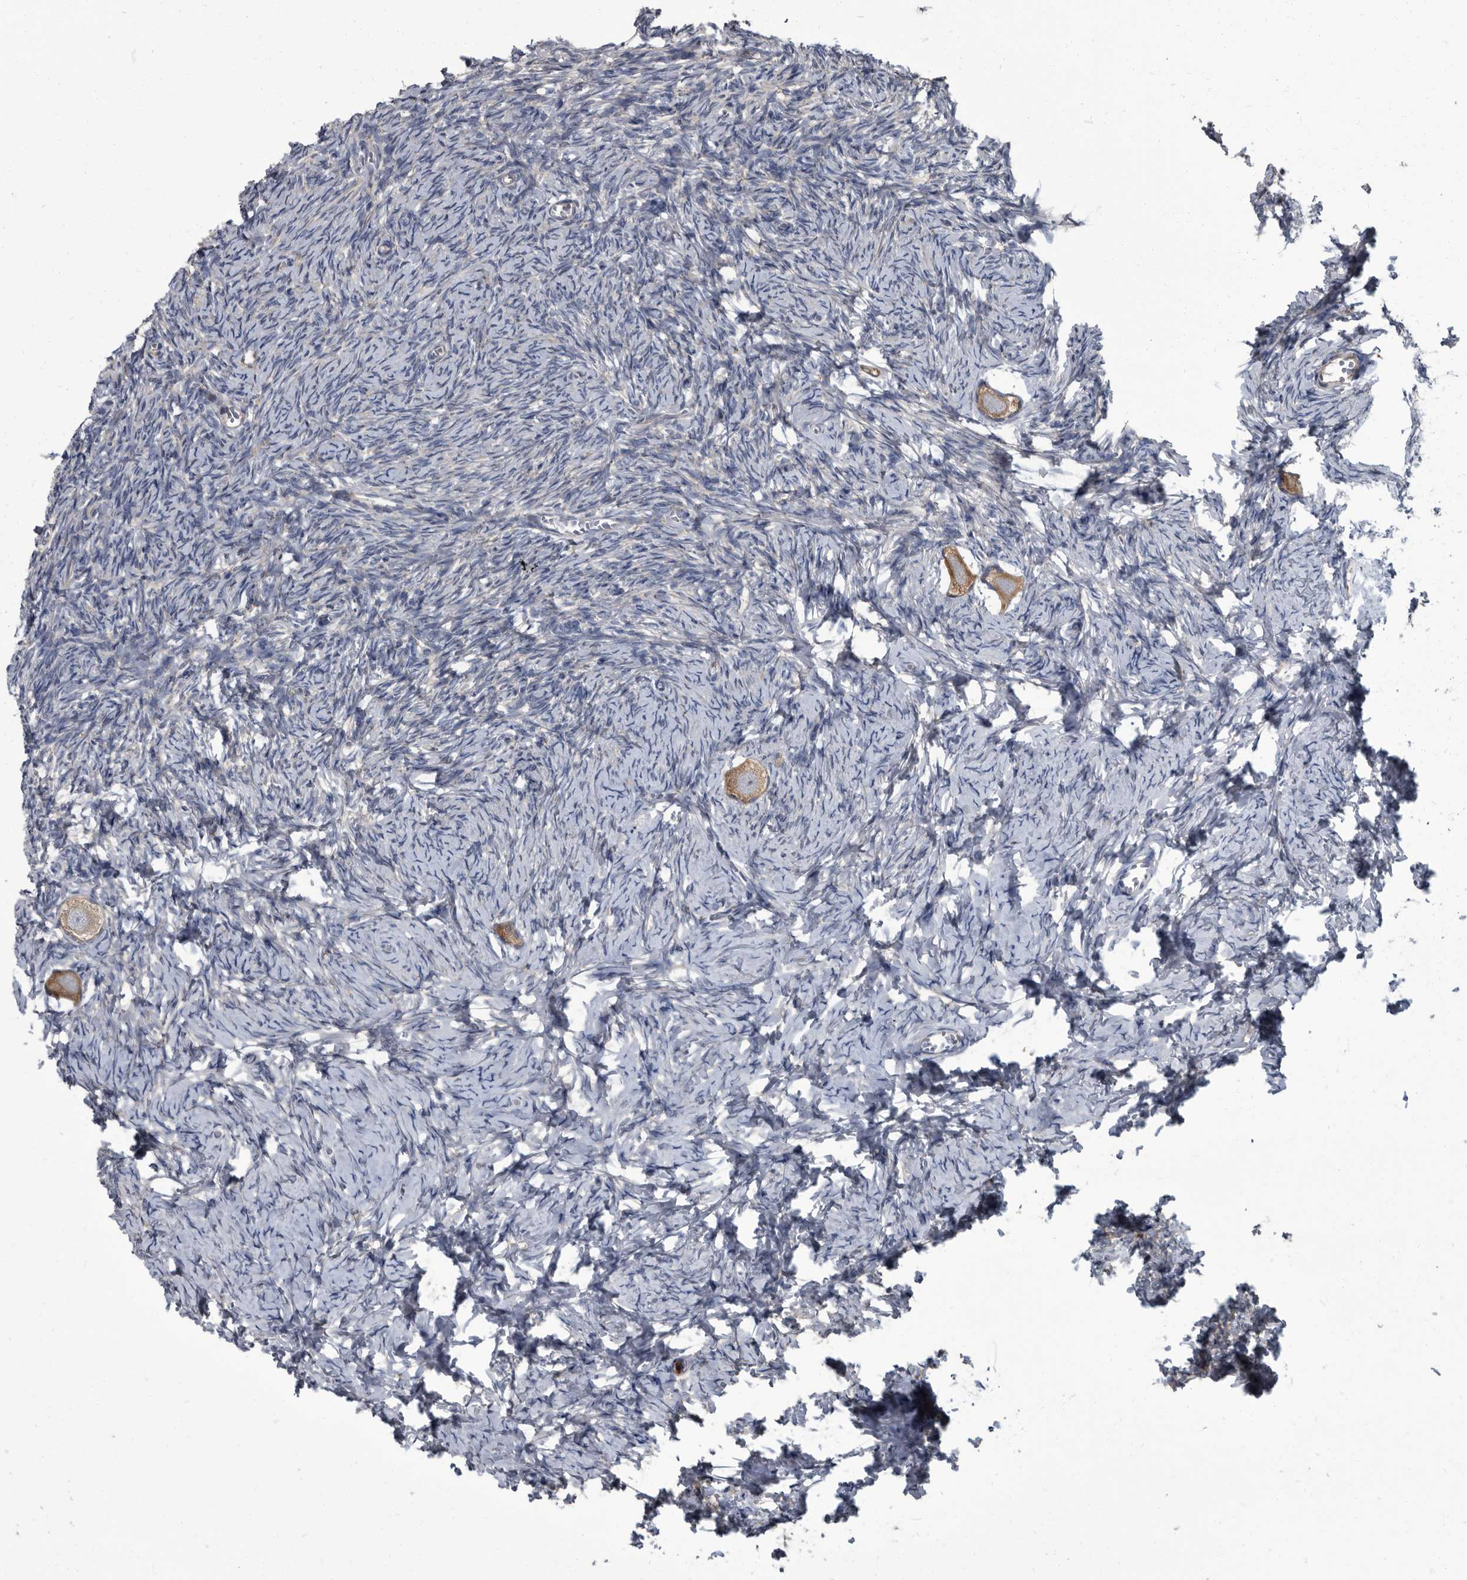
{"staining": {"intensity": "moderate", "quantity": ">75%", "location": "cytoplasmic/membranous"}, "tissue": "ovary", "cell_type": "Follicle cells", "image_type": "normal", "snomed": [{"axis": "morphology", "description": "Normal tissue, NOS"}, {"axis": "topography", "description": "Ovary"}], "caption": "Follicle cells display medium levels of moderate cytoplasmic/membranous expression in approximately >75% of cells in benign ovary. The staining is performed using DAB (3,3'-diaminobenzidine) brown chromogen to label protein expression. The nuclei are counter-stained blue using hematoxylin.", "gene": "CDV3", "patient": {"sex": "female", "age": 27}}